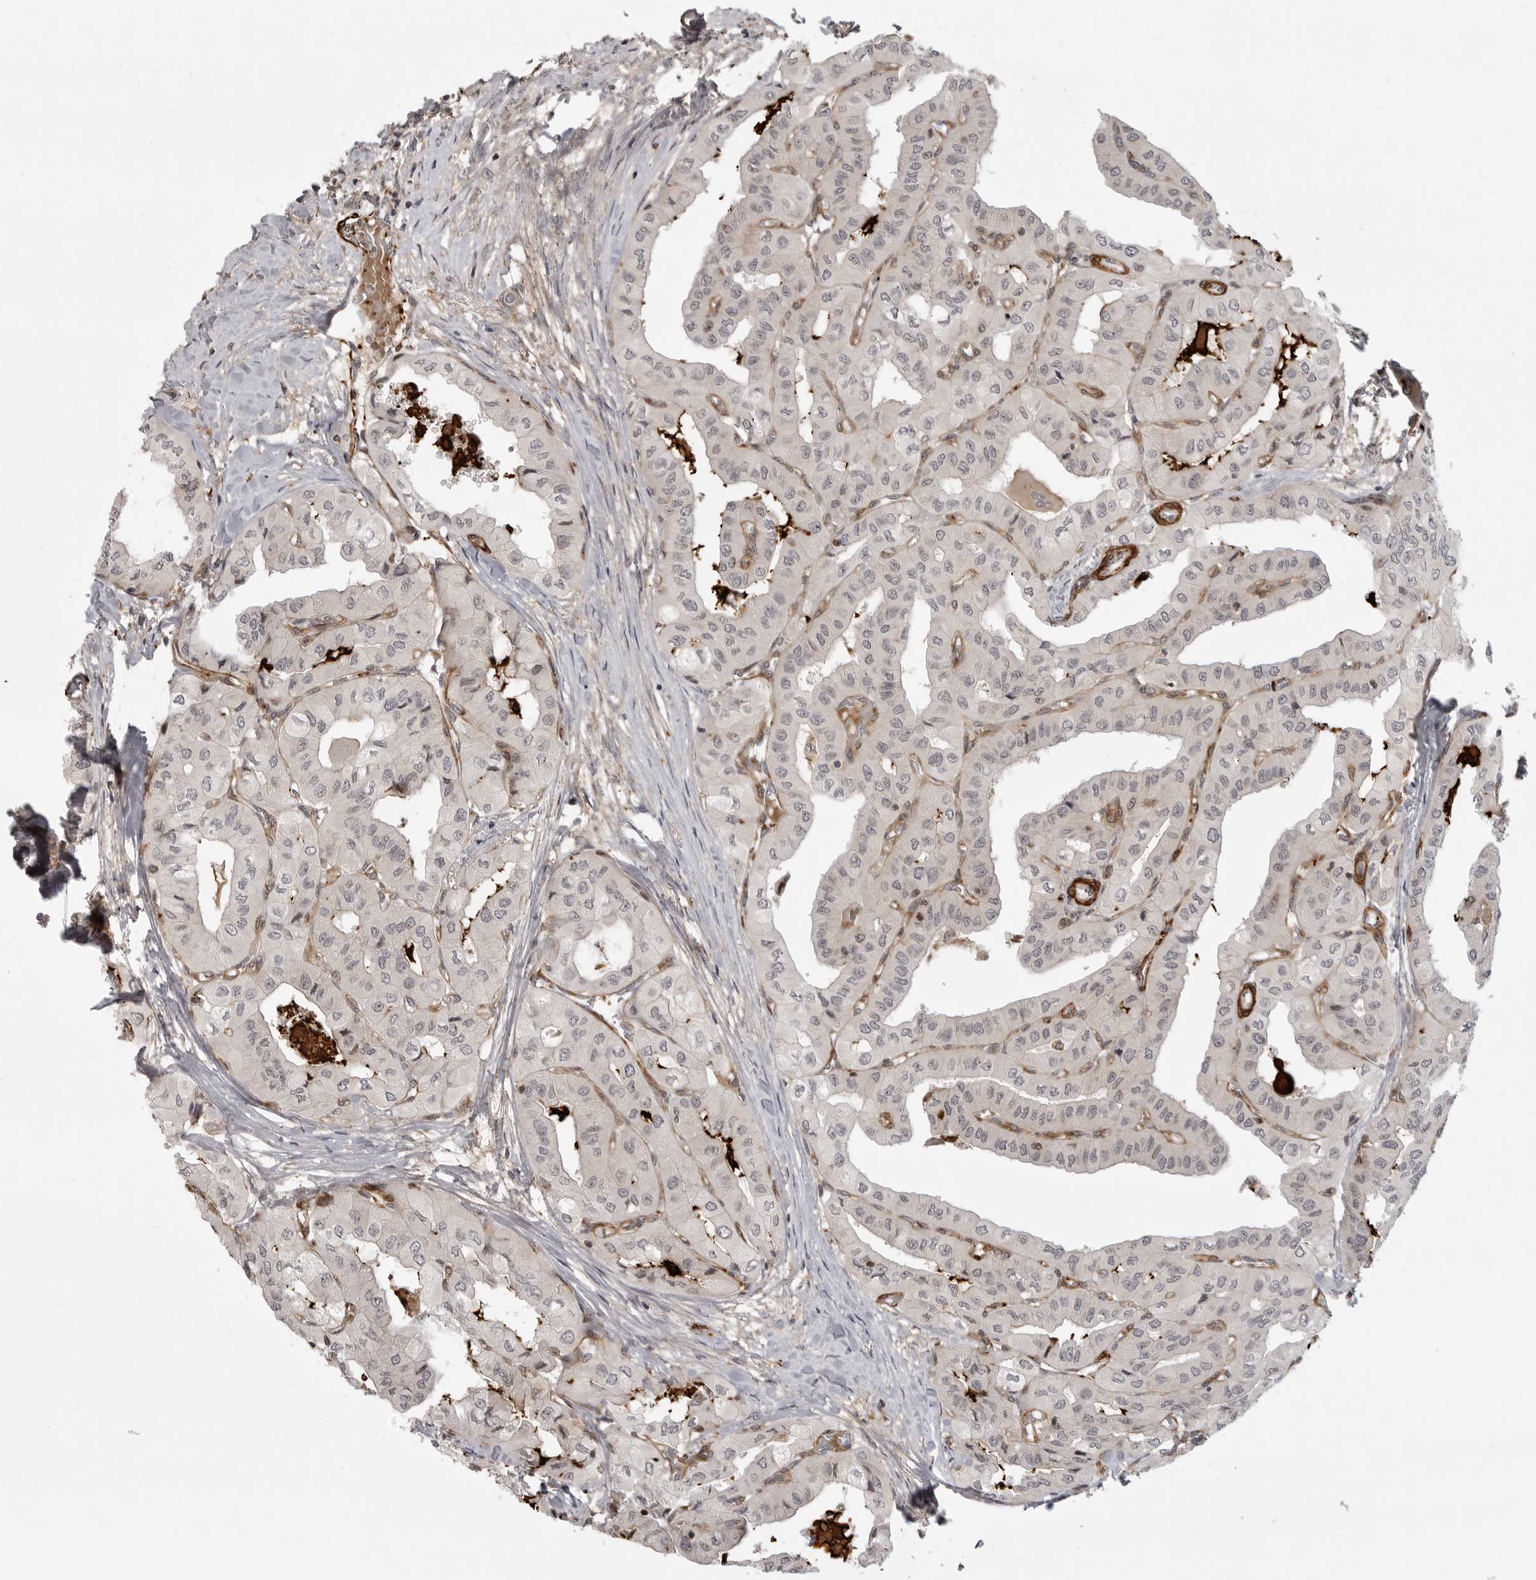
{"staining": {"intensity": "negative", "quantity": "none", "location": "none"}, "tissue": "thyroid cancer", "cell_type": "Tumor cells", "image_type": "cancer", "snomed": [{"axis": "morphology", "description": "Papillary adenocarcinoma, NOS"}, {"axis": "topography", "description": "Thyroid gland"}], "caption": "An immunohistochemistry (IHC) image of thyroid cancer is shown. There is no staining in tumor cells of thyroid cancer.", "gene": "TUT4", "patient": {"sex": "female", "age": 59}}